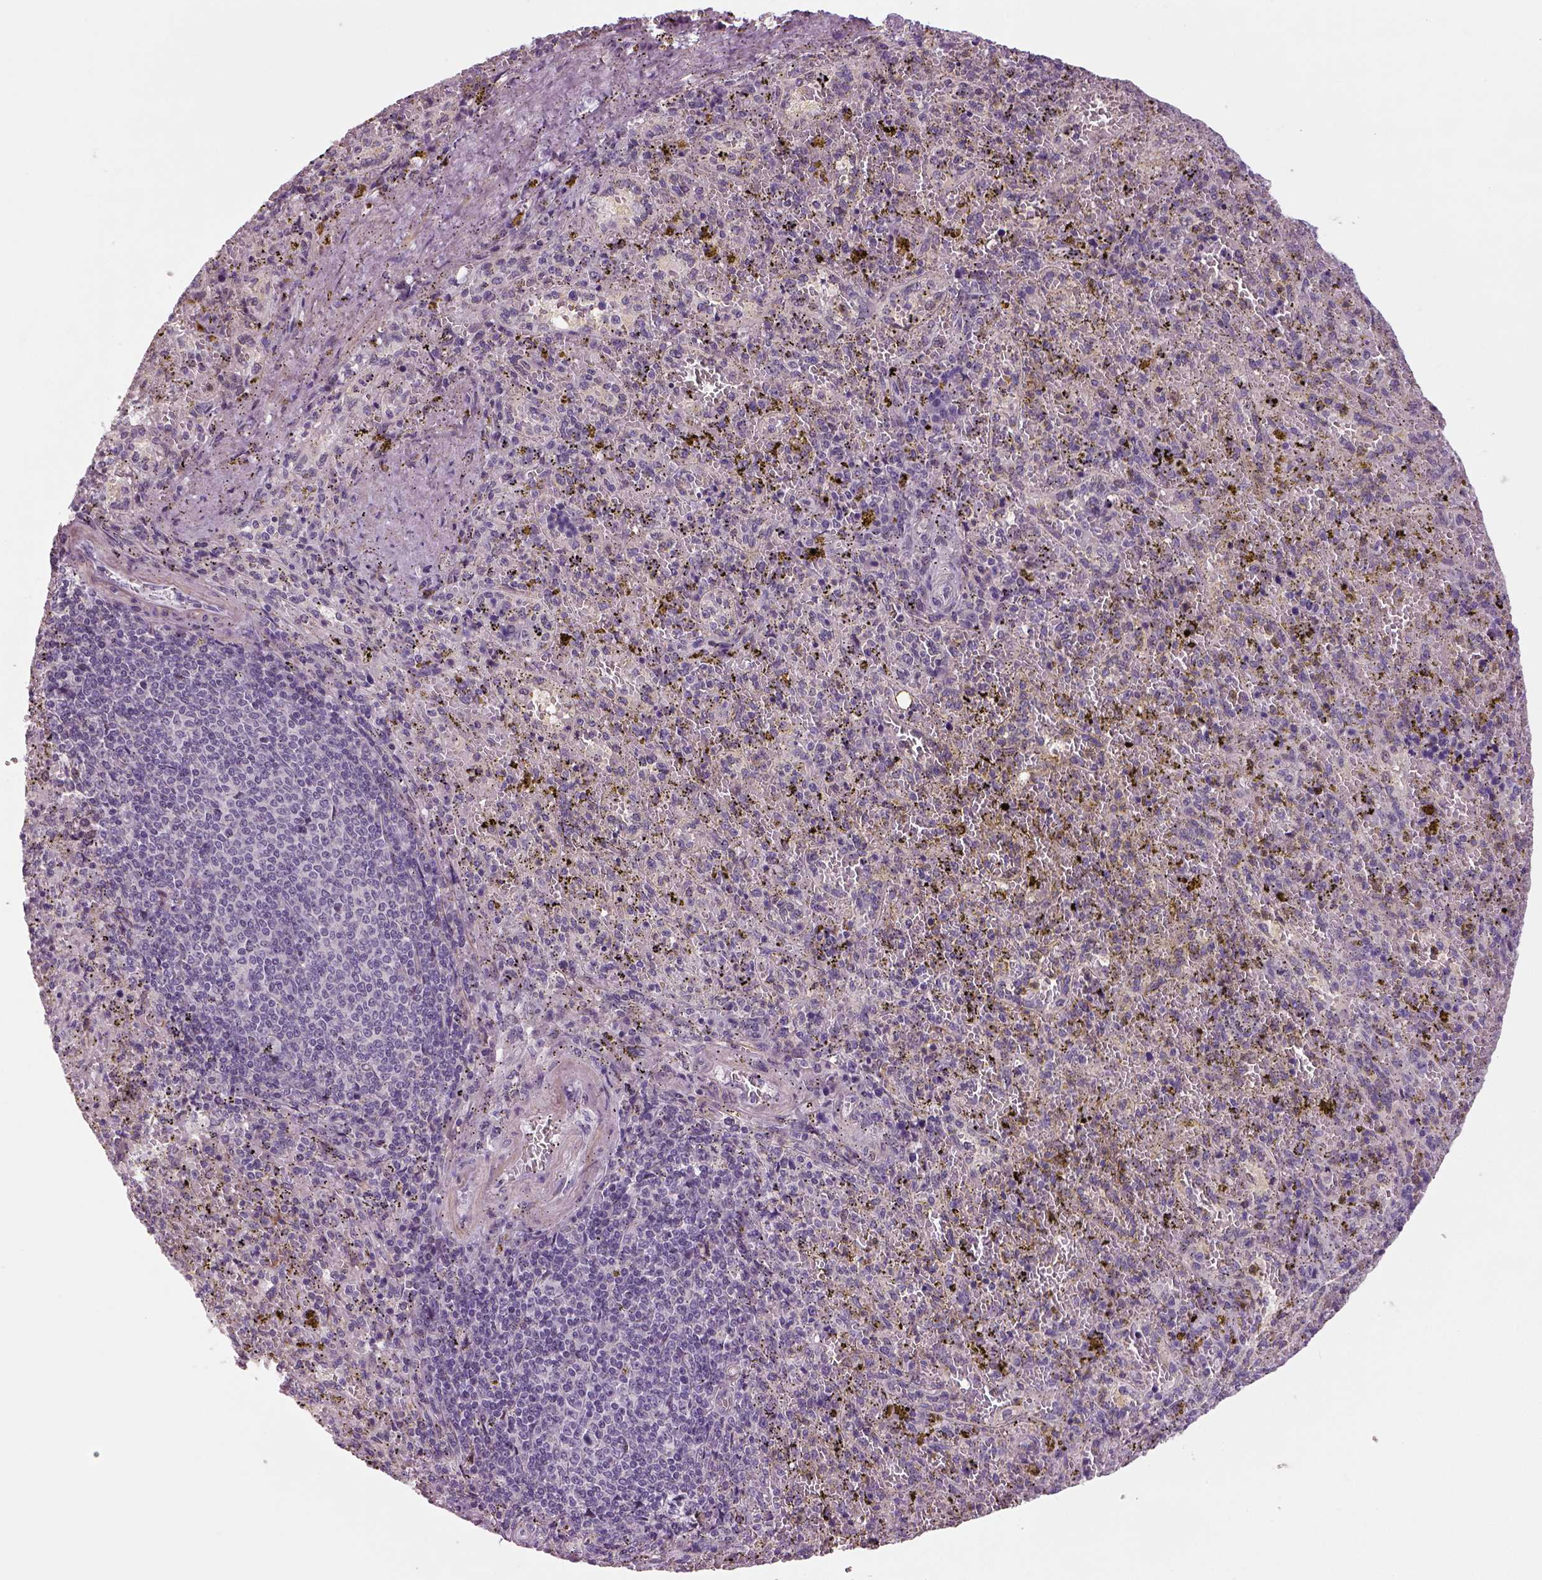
{"staining": {"intensity": "negative", "quantity": "none", "location": "none"}, "tissue": "spleen", "cell_type": "Cells in red pulp", "image_type": "normal", "snomed": [{"axis": "morphology", "description": "Normal tissue, NOS"}, {"axis": "topography", "description": "Spleen"}], "caption": "A high-resolution micrograph shows IHC staining of normal spleen, which reveals no significant positivity in cells in red pulp.", "gene": "NECAB1", "patient": {"sex": "female", "age": 50}}